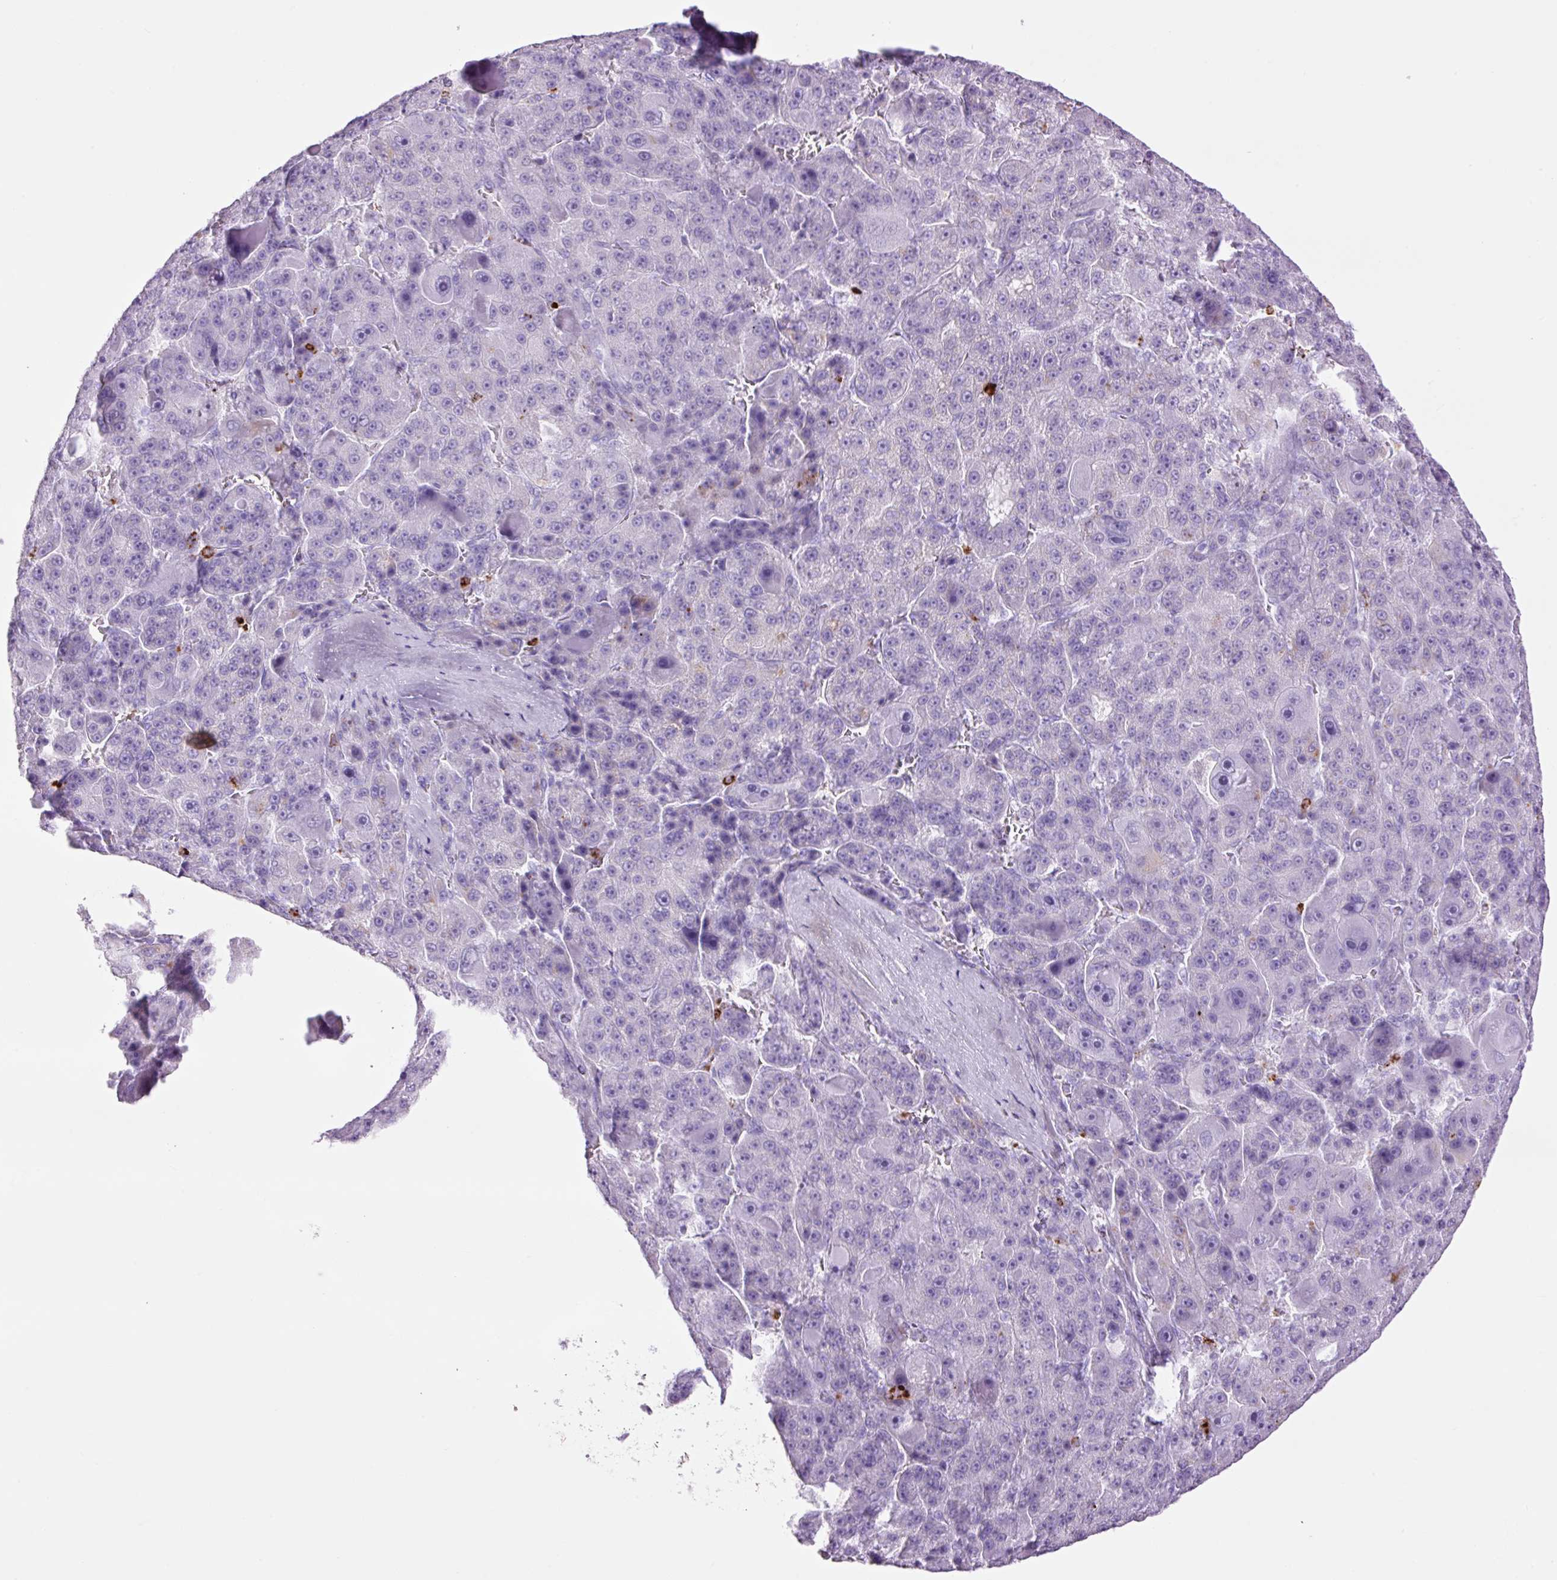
{"staining": {"intensity": "negative", "quantity": "none", "location": "none"}, "tissue": "liver cancer", "cell_type": "Tumor cells", "image_type": "cancer", "snomed": [{"axis": "morphology", "description": "Carcinoma, Hepatocellular, NOS"}, {"axis": "topography", "description": "Liver"}], "caption": "High power microscopy micrograph of an IHC micrograph of liver cancer (hepatocellular carcinoma), revealing no significant expression in tumor cells.", "gene": "LYZ", "patient": {"sex": "male", "age": 76}}